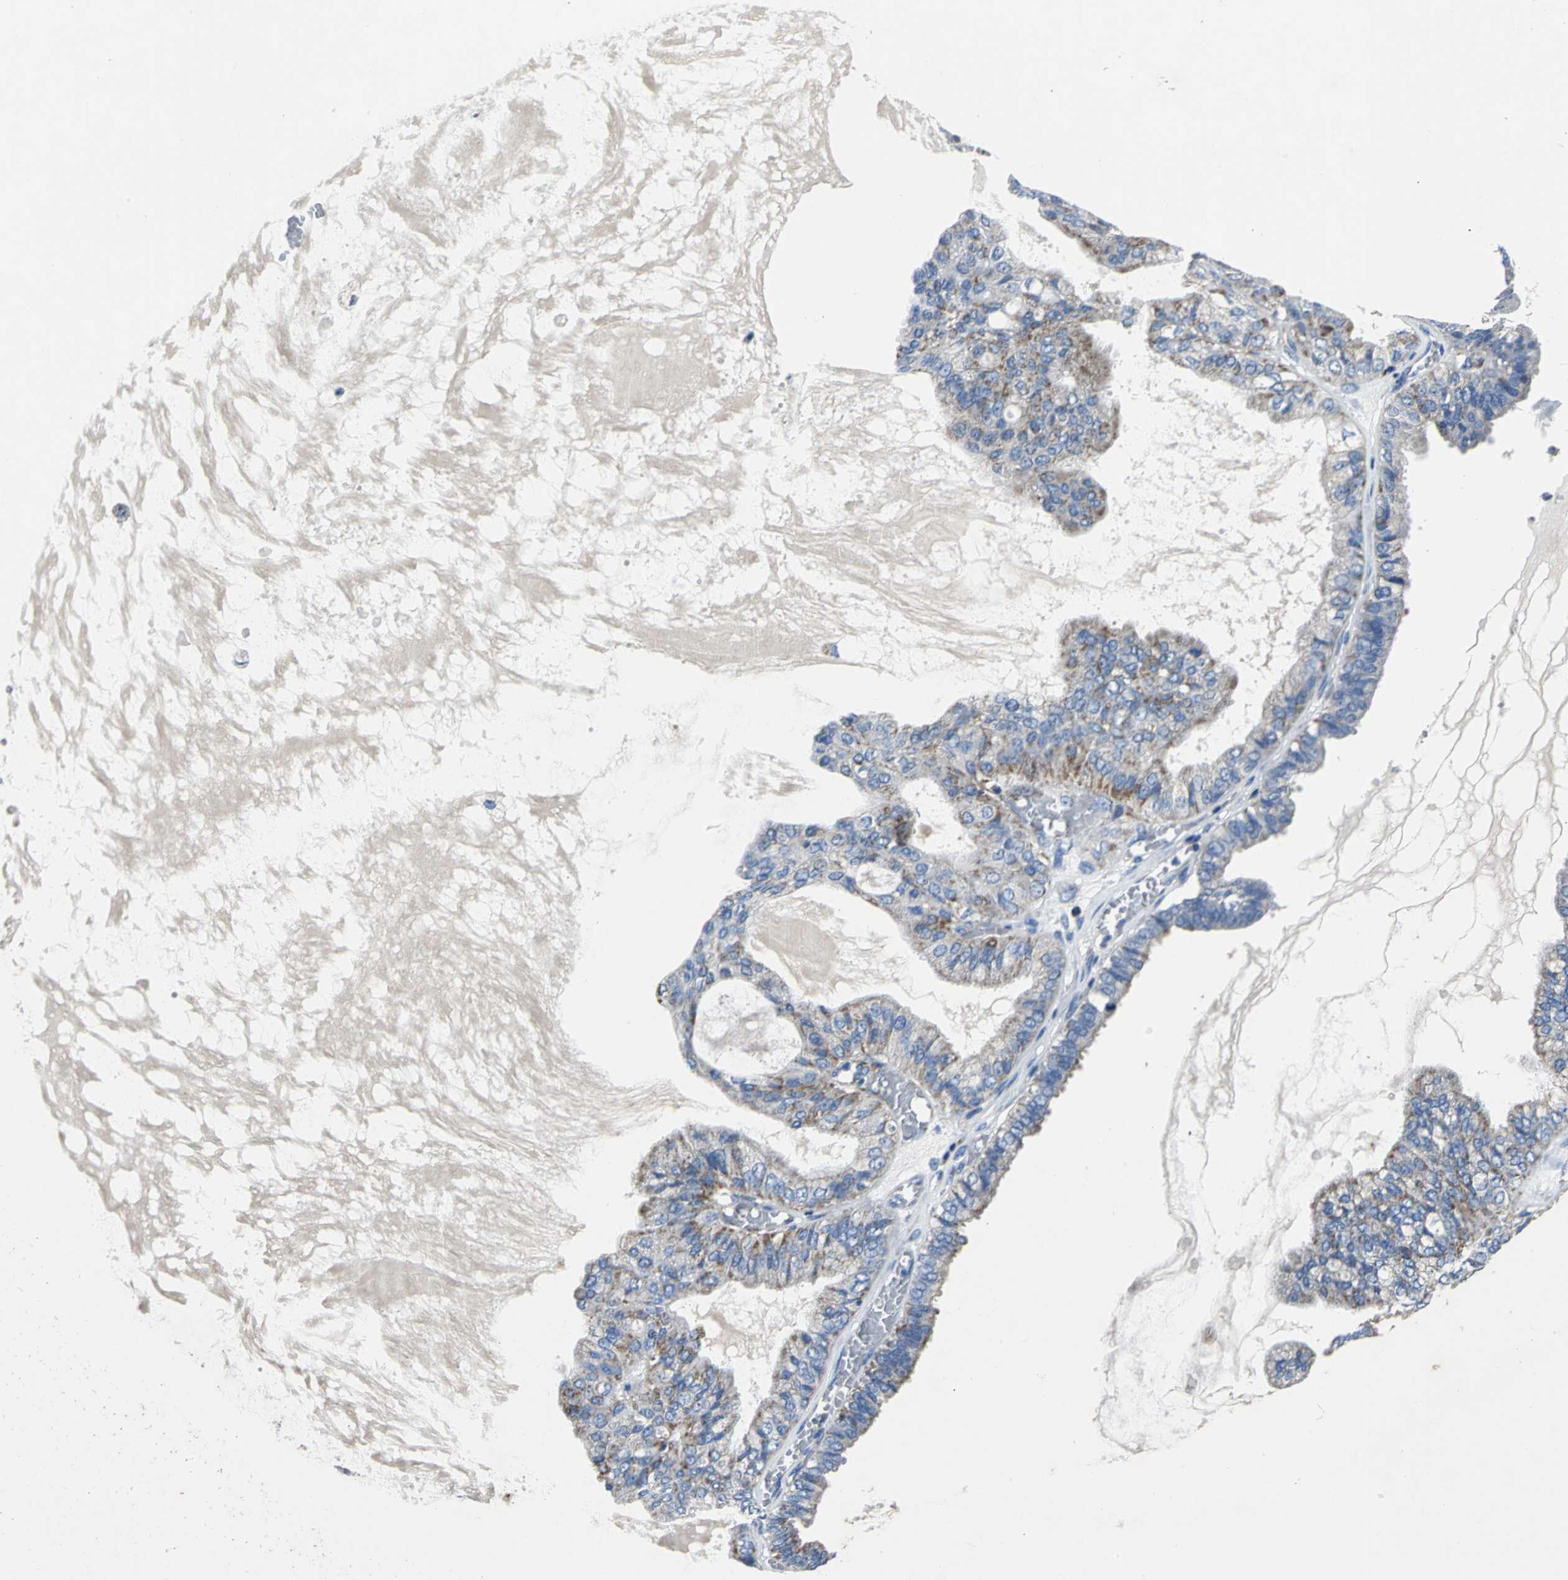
{"staining": {"intensity": "weak", "quantity": "25%-75%", "location": "cytoplasmic/membranous"}, "tissue": "ovarian cancer", "cell_type": "Tumor cells", "image_type": "cancer", "snomed": [{"axis": "morphology", "description": "Carcinoma, NOS"}, {"axis": "morphology", "description": "Carcinoma, endometroid"}, {"axis": "topography", "description": "Ovary"}], "caption": "Brown immunohistochemical staining in human ovarian endometroid carcinoma shows weak cytoplasmic/membranous staining in about 25%-75% of tumor cells. (Stains: DAB in brown, nuclei in blue, Microscopy: brightfield microscopy at high magnification).", "gene": "IFI6", "patient": {"sex": "female", "age": 50}}